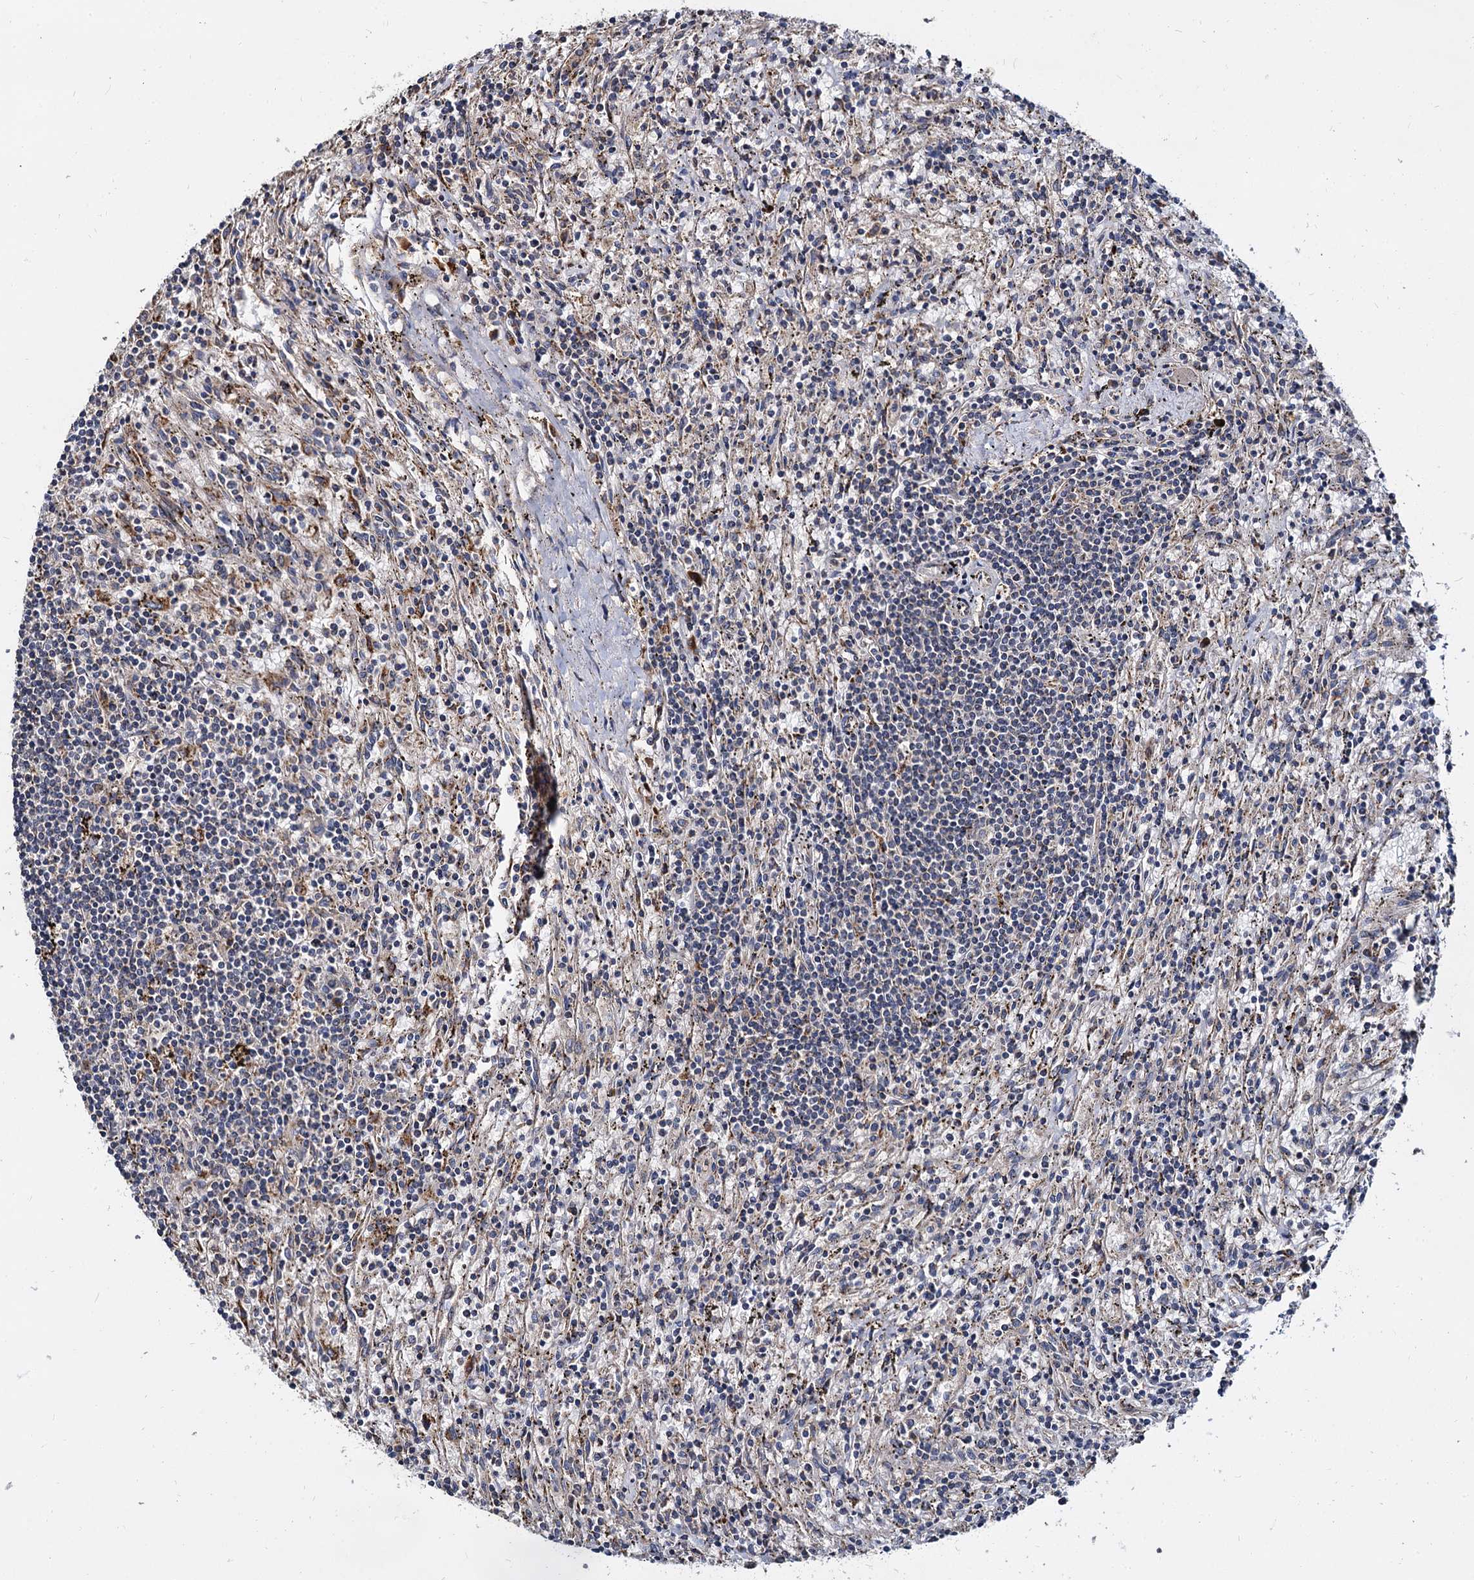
{"staining": {"intensity": "negative", "quantity": "none", "location": "none"}, "tissue": "lymphoma", "cell_type": "Tumor cells", "image_type": "cancer", "snomed": [{"axis": "morphology", "description": "Malignant lymphoma, non-Hodgkin's type, Low grade"}, {"axis": "topography", "description": "Spleen"}], "caption": "Immunohistochemical staining of human malignant lymphoma, non-Hodgkin's type (low-grade) reveals no significant staining in tumor cells.", "gene": "WWC3", "patient": {"sex": "male", "age": 76}}